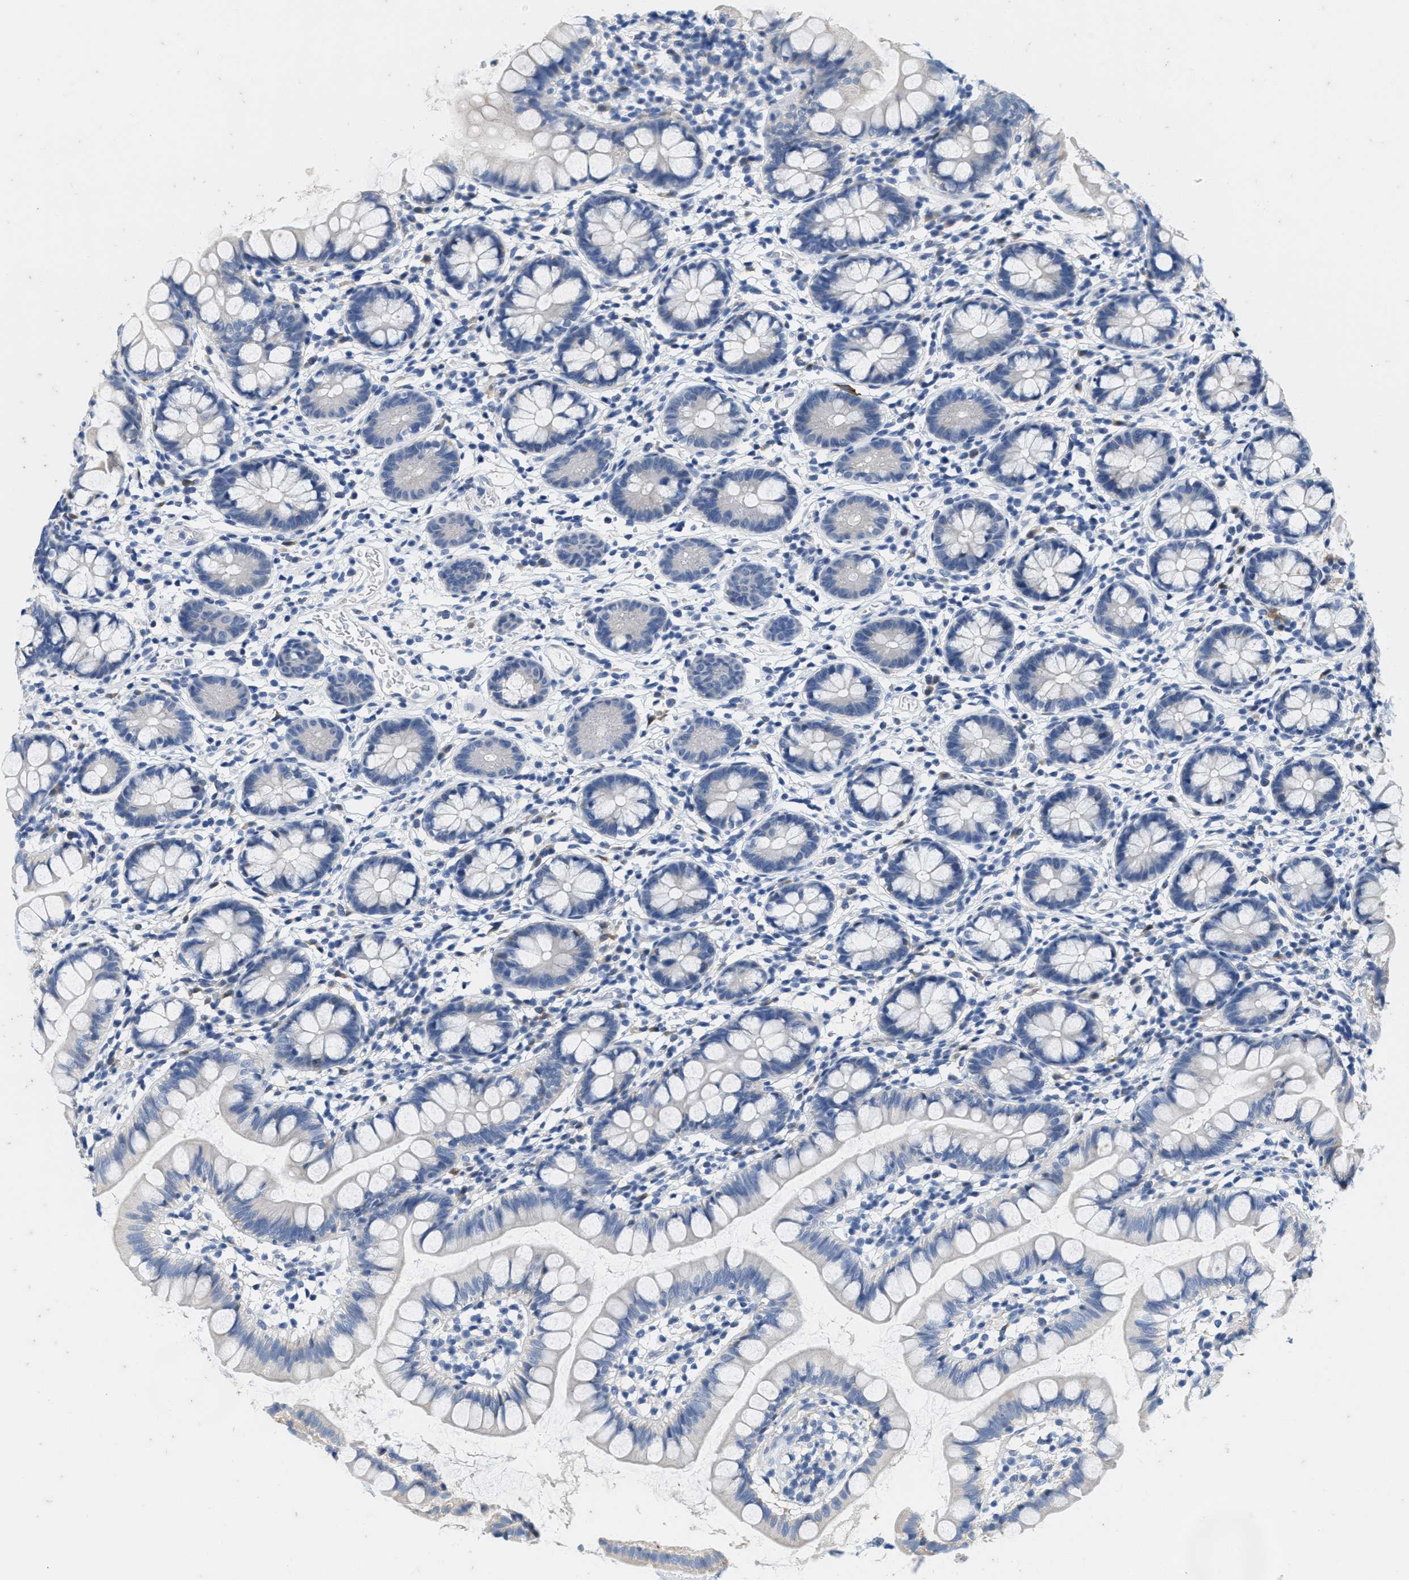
{"staining": {"intensity": "negative", "quantity": "none", "location": "none"}, "tissue": "small intestine", "cell_type": "Glandular cells", "image_type": "normal", "snomed": [{"axis": "morphology", "description": "Normal tissue, NOS"}, {"axis": "topography", "description": "Small intestine"}], "caption": "Micrograph shows no protein positivity in glandular cells of benign small intestine.", "gene": "ABCB11", "patient": {"sex": "female", "age": 84}}